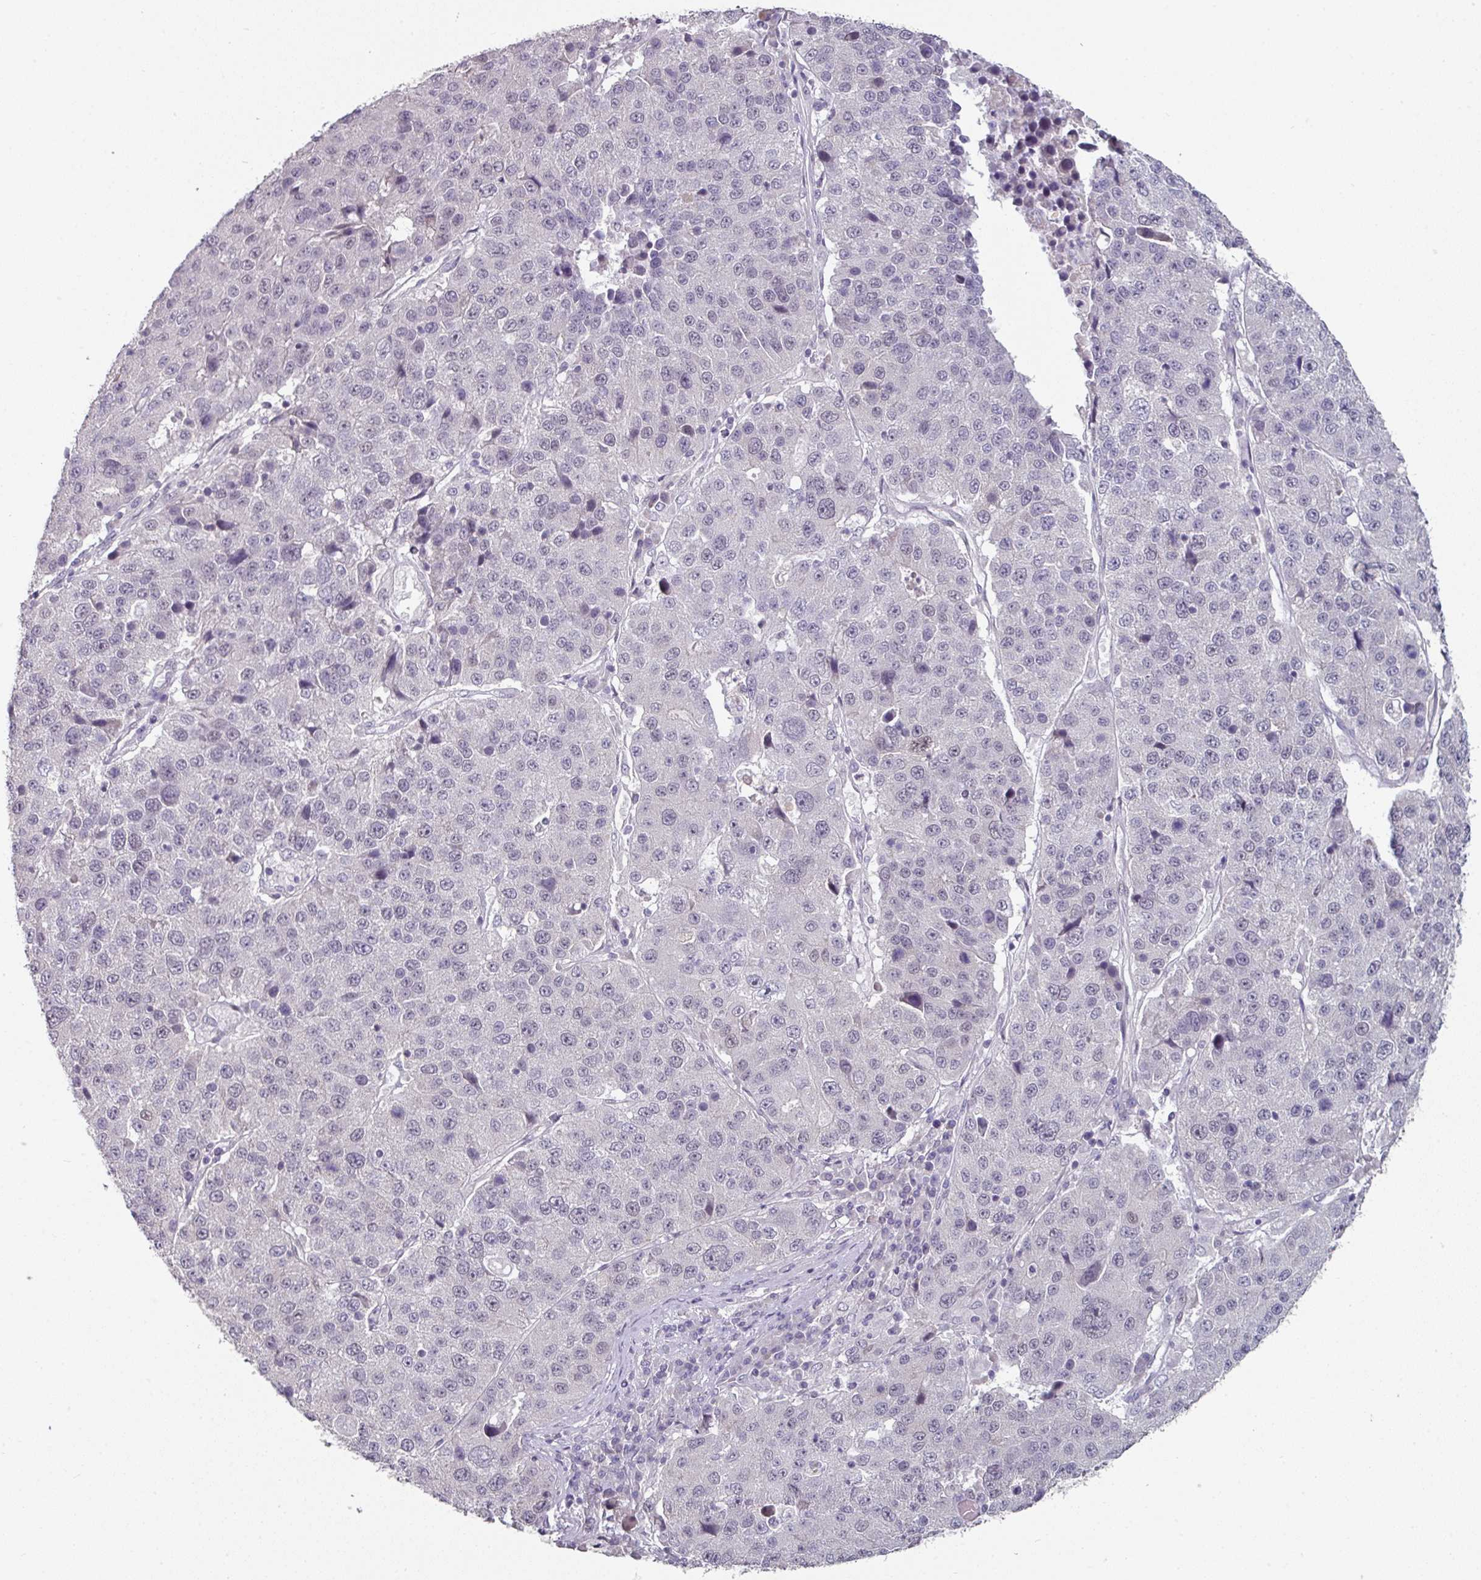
{"staining": {"intensity": "negative", "quantity": "none", "location": "none"}, "tissue": "stomach cancer", "cell_type": "Tumor cells", "image_type": "cancer", "snomed": [{"axis": "morphology", "description": "Adenocarcinoma, NOS"}, {"axis": "topography", "description": "Stomach"}], "caption": "Tumor cells show no significant staining in stomach cancer.", "gene": "ELK1", "patient": {"sex": "male", "age": 71}}